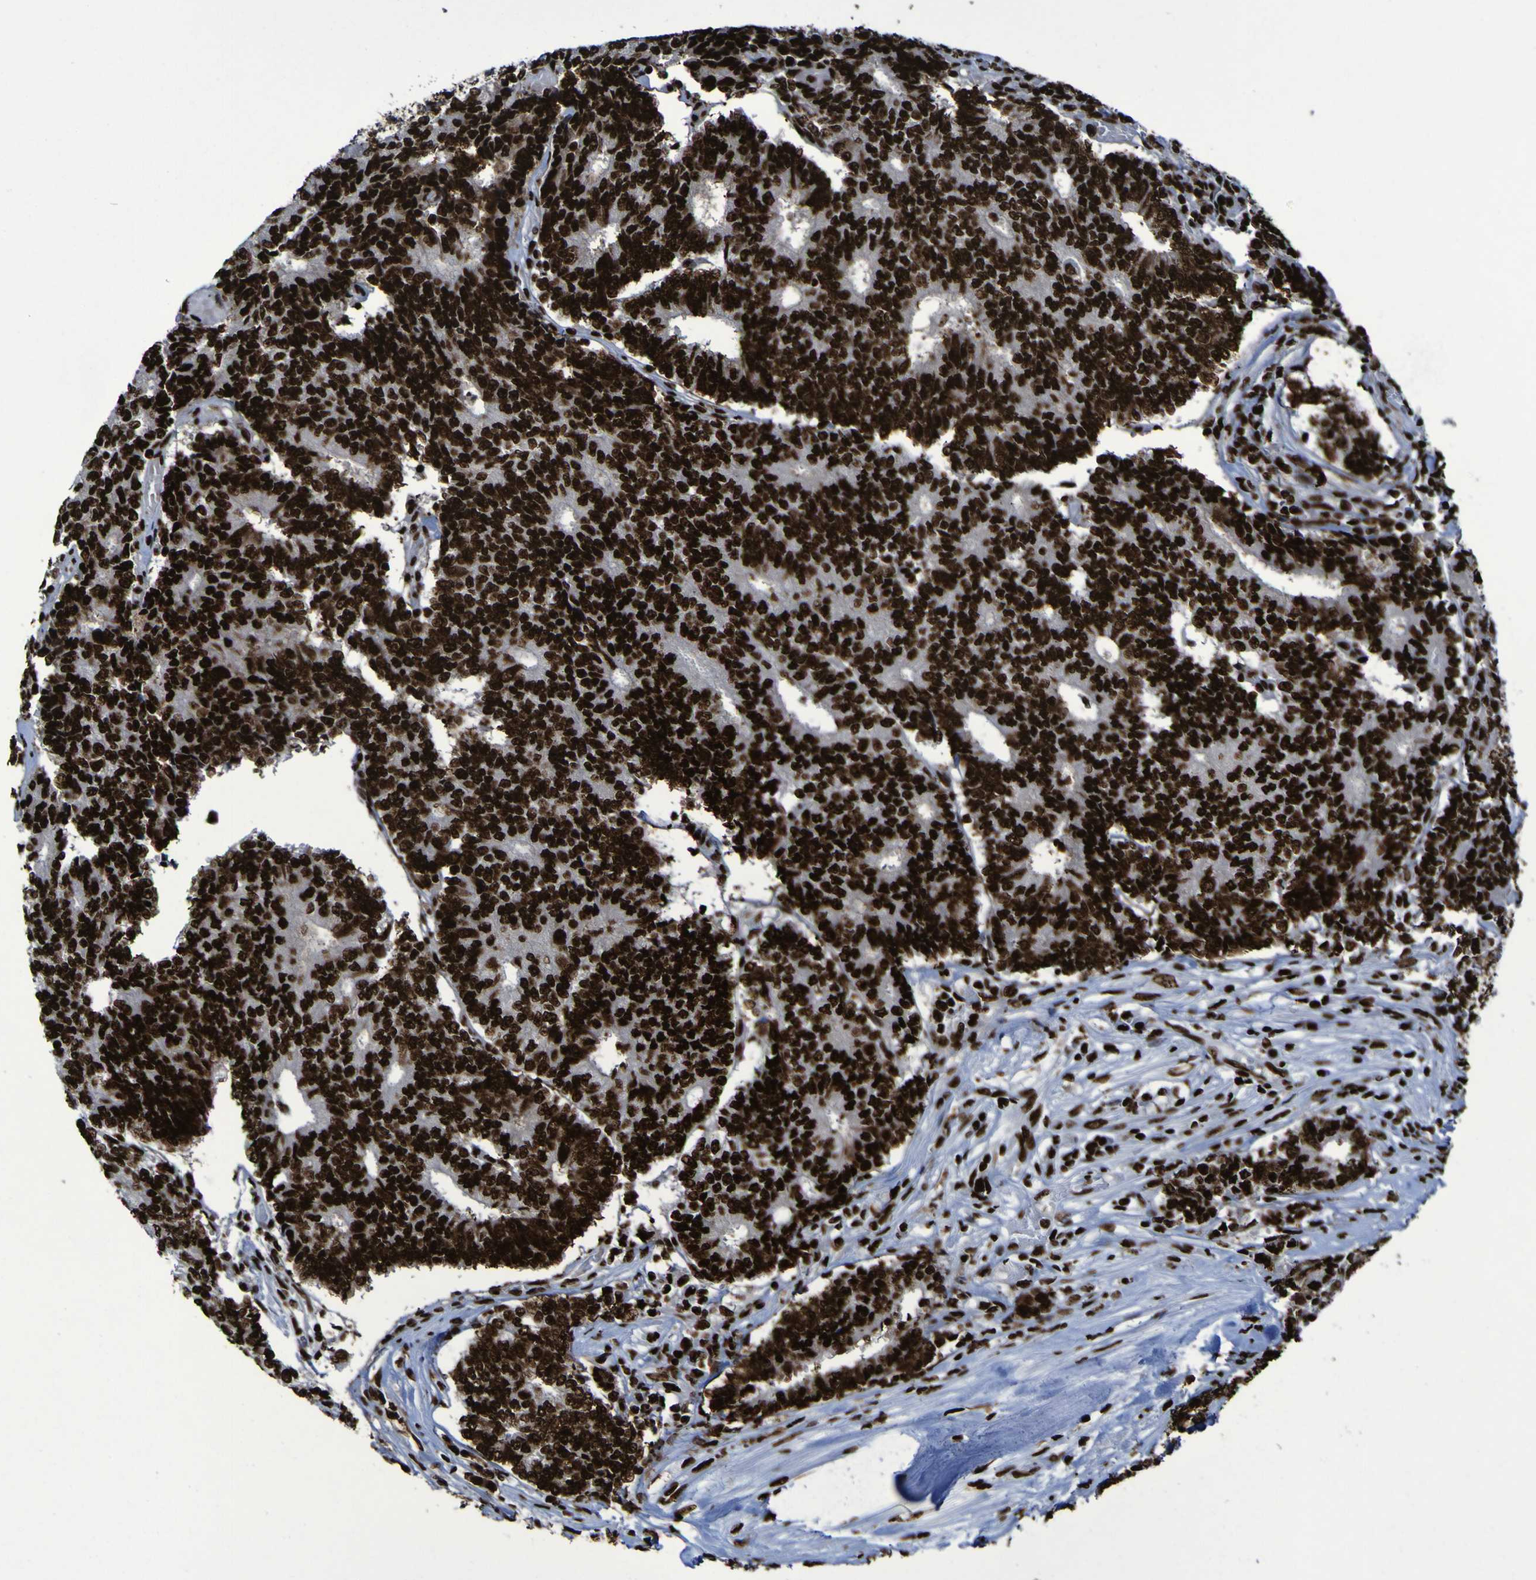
{"staining": {"intensity": "strong", "quantity": ">75%", "location": "nuclear"}, "tissue": "prostate cancer", "cell_type": "Tumor cells", "image_type": "cancer", "snomed": [{"axis": "morphology", "description": "Normal tissue, NOS"}, {"axis": "morphology", "description": "Adenocarcinoma, High grade"}, {"axis": "topography", "description": "Prostate"}, {"axis": "topography", "description": "Seminal veicle"}], "caption": "Strong nuclear positivity for a protein is identified in about >75% of tumor cells of prostate cancer (high-grade adenocarcinoma) using immunohistochemistry (IHC).", "gene": "NPM1", "patient": {"sex": "male", "age": 55}}